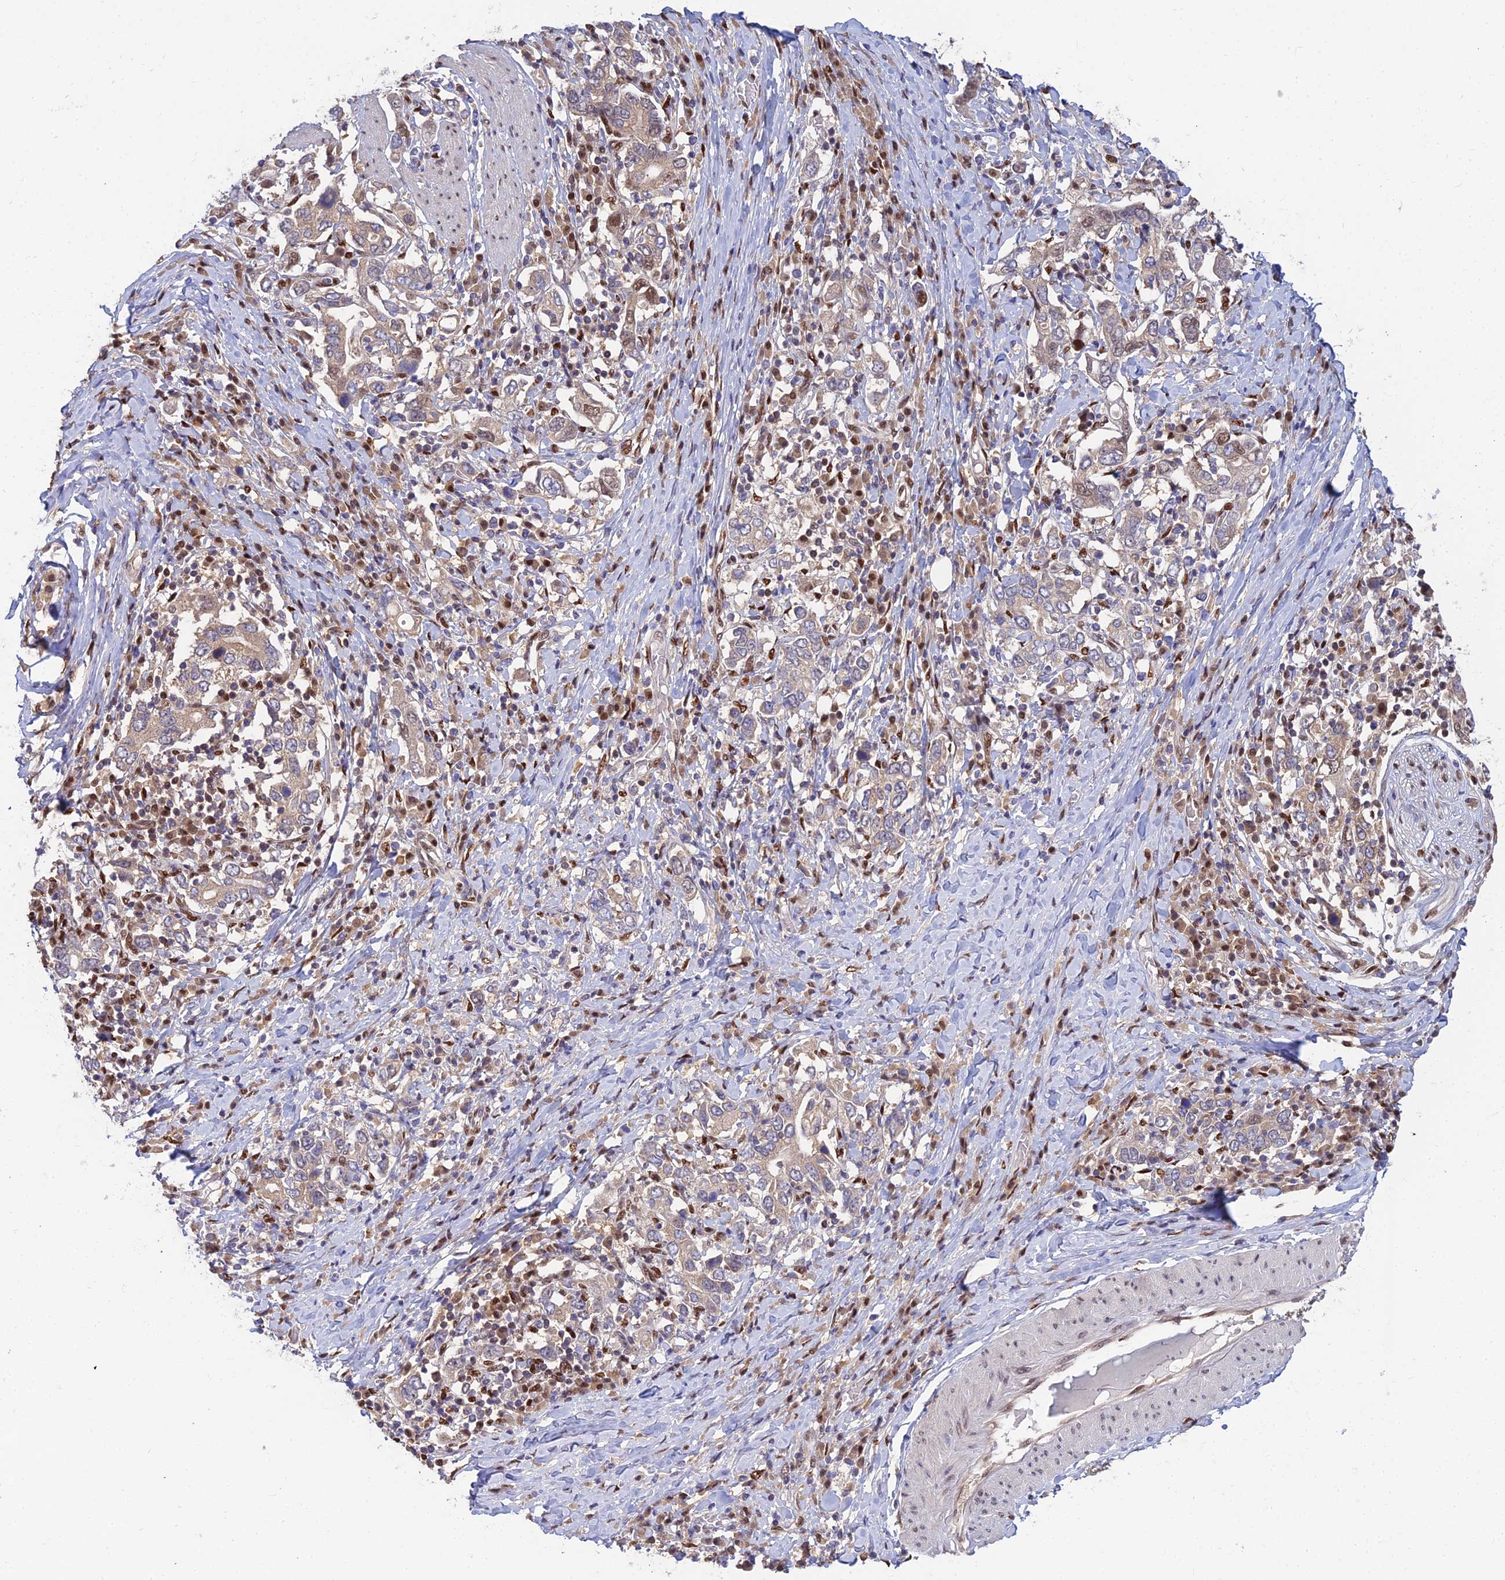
{"staining": {"intensity": "moderate", "quantity": ">75%", "location": "cytoplasmic/membranous,nuclear"}, "tissue": "stomach cancer", "cell_type": "Tumor cells", "image_type": "cancer", "snomed": [{"axis": "morphology", "description": "Adenocarcinoma, NOS"}, {"axis": "topography", "description": "Stomach, upper"}, {"axis": "topography", "description": "Stomach"}], "caption": "A histopathology image of stomach cancer (adenocarcinoma) stained for a protein displays moderate cytoplasmic/membranous and nuclear brown staining in tumor cells.", "gene": "DNPEP", "patient": {"sex": "male", "age": 62}}